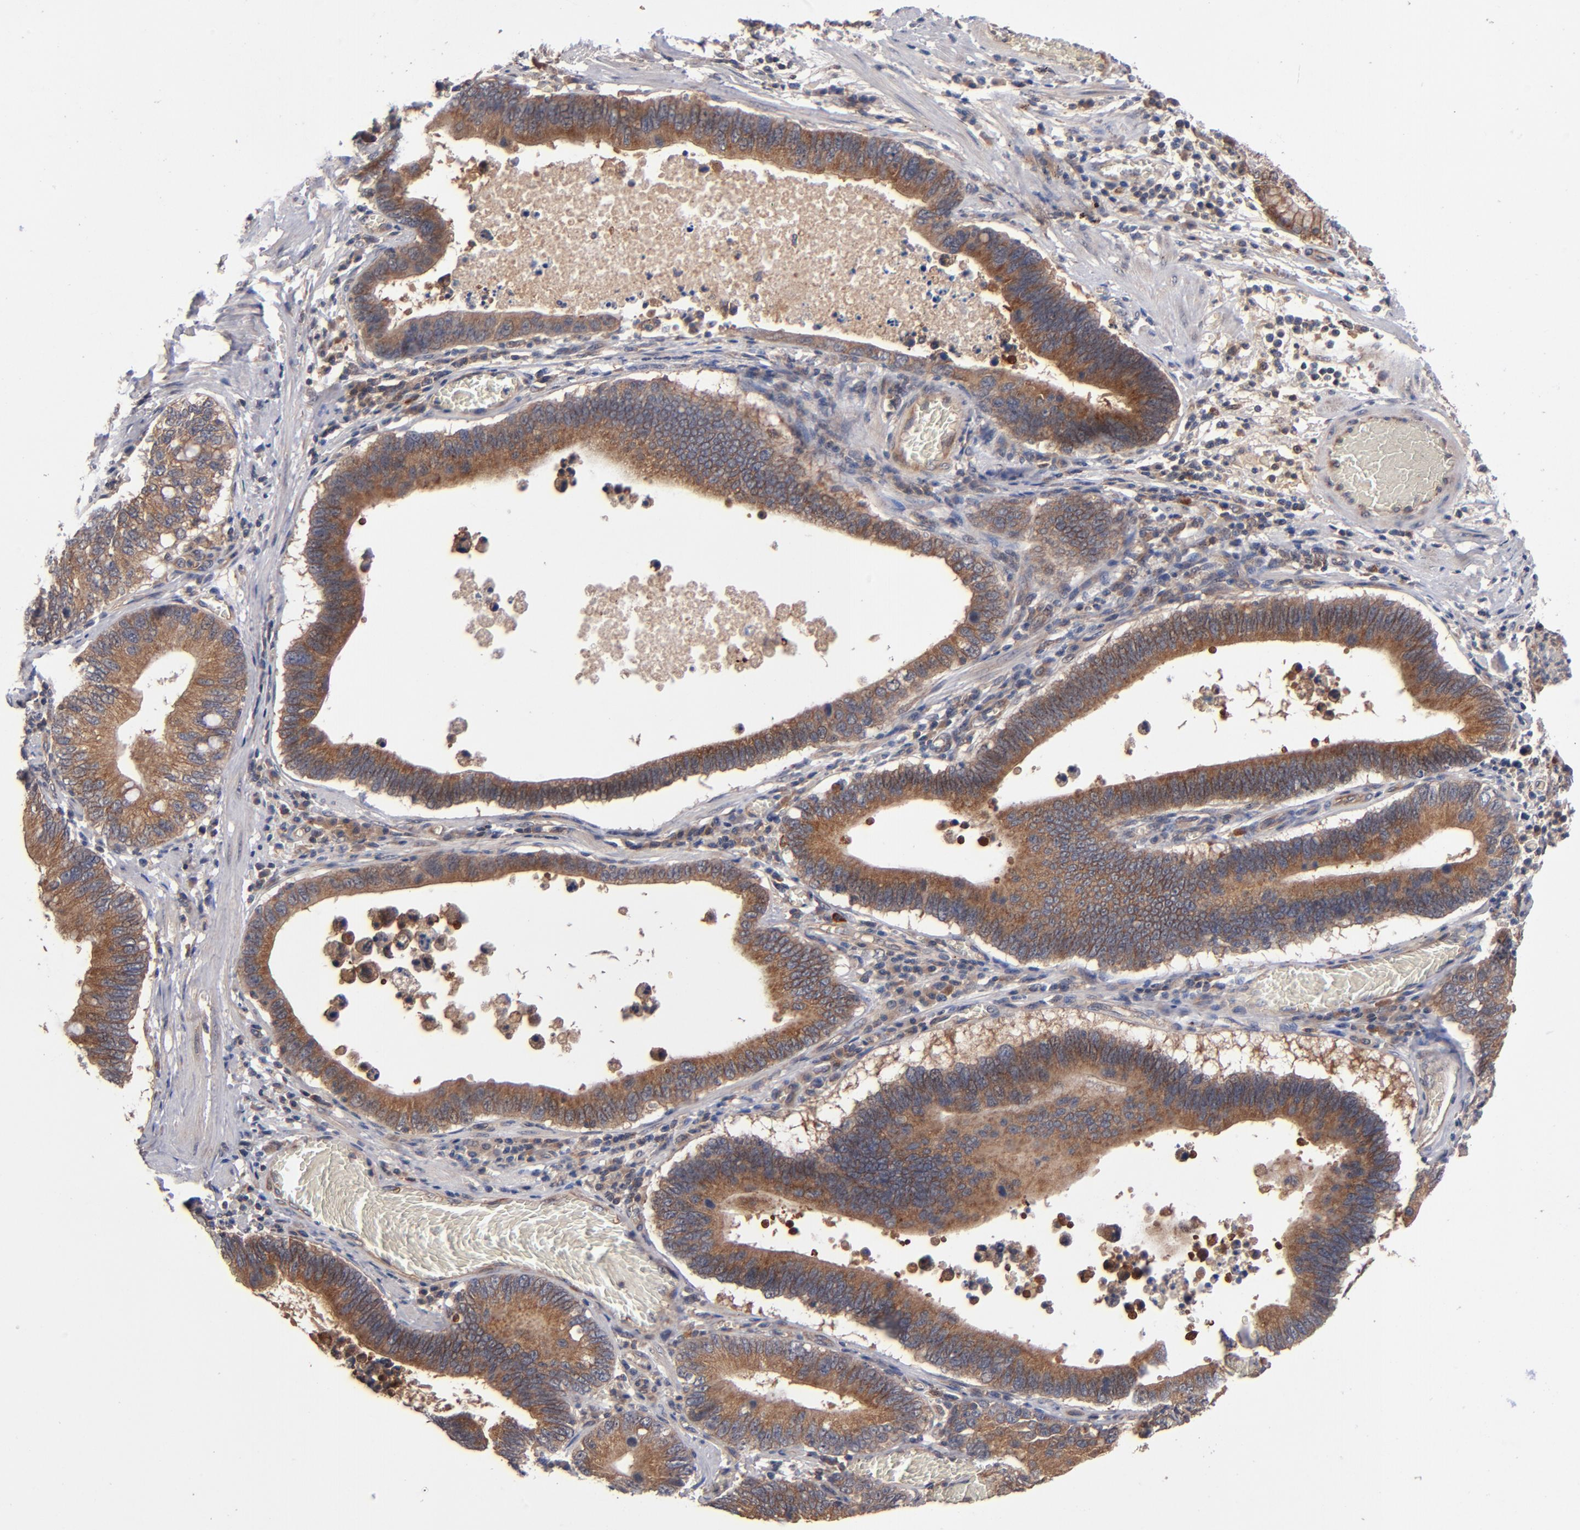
{"staining": {"intensity": "strong", "quantity": ">75%", "location": "cytoplasmic/membranous"}, "tissue": "stomach cancer", "cell_type": "Tumor cells", "image_type": "cancer", "snomed": [{"axis": "morphology", "description": "Adenocarcinoma, NOS"}, {"axis": "topography", "description": "Stomach"}, {"axis": "topography", "description": "Gastric cardia"}], "caption": "This image displays immunohistochemistry staining of adenocarcinoma (stomach), with high strong cytoplasmic/membranous positivity in about >75% of tumor cells.", "gene": "BDKRB1", "patient": {"sex": "male", "age": 59}}